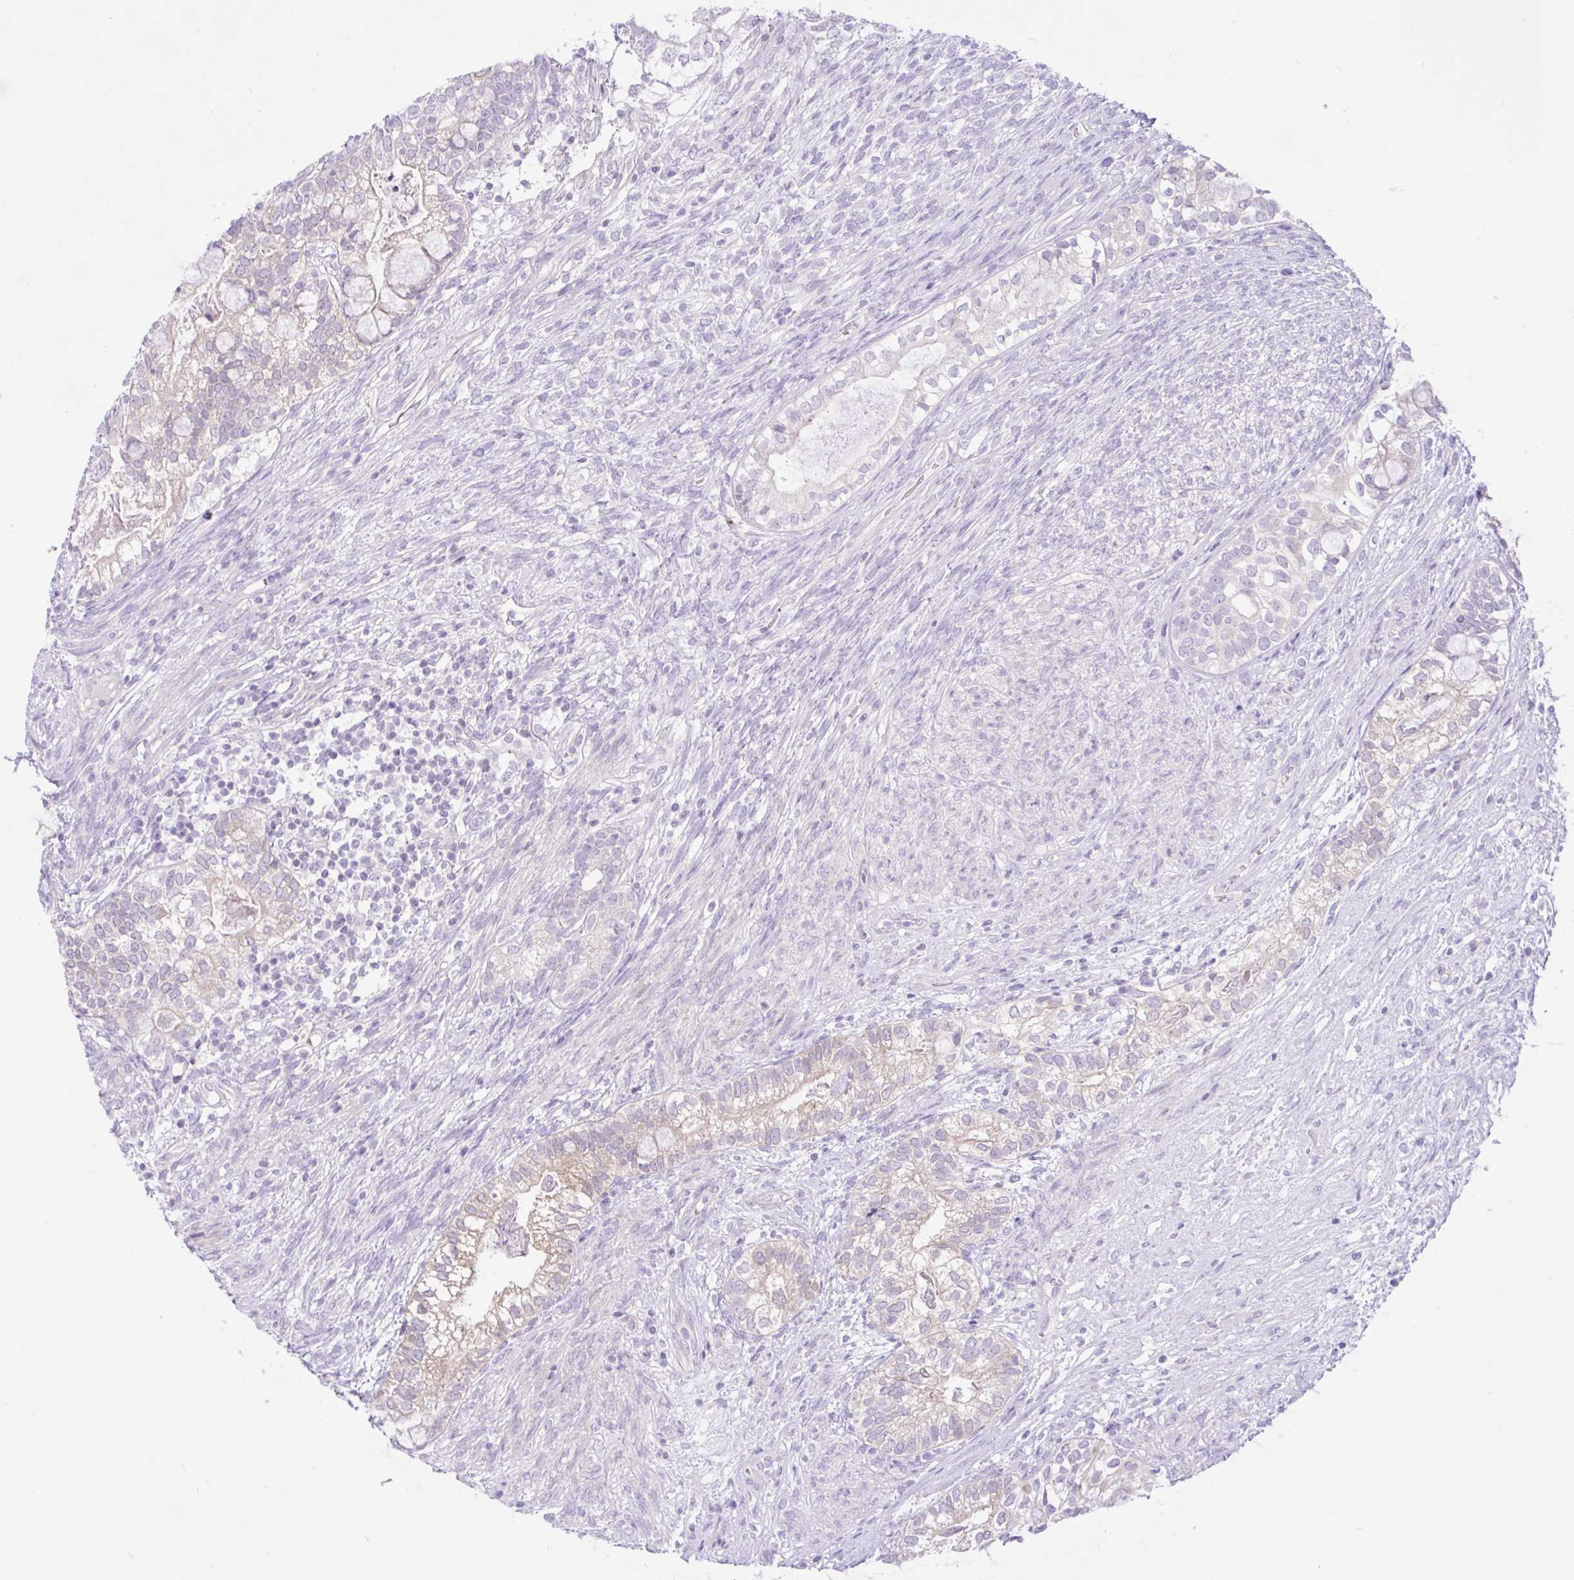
{"staining": {"intensity": "weak", "quantity": "<25%", "location": "cytoplasmic/membranous"}, "tissue": "testis cancer", "cell_type": "Tumor cells", "image_type": "cancer", "snomed": [{"axis": "morphology", "description": "Seminoma, NOS"}, {"axis": "morphology", "description": "Carcinoma, Embryonal, NOS"}, {"axis": "topography", "description": "Testis"}], "caption": "Immunohistochemical staining of testis cancer displays no significant staining in tumor cells.", "gene": "ZNF101", "patient": {"sex": "male", "age": 41}}